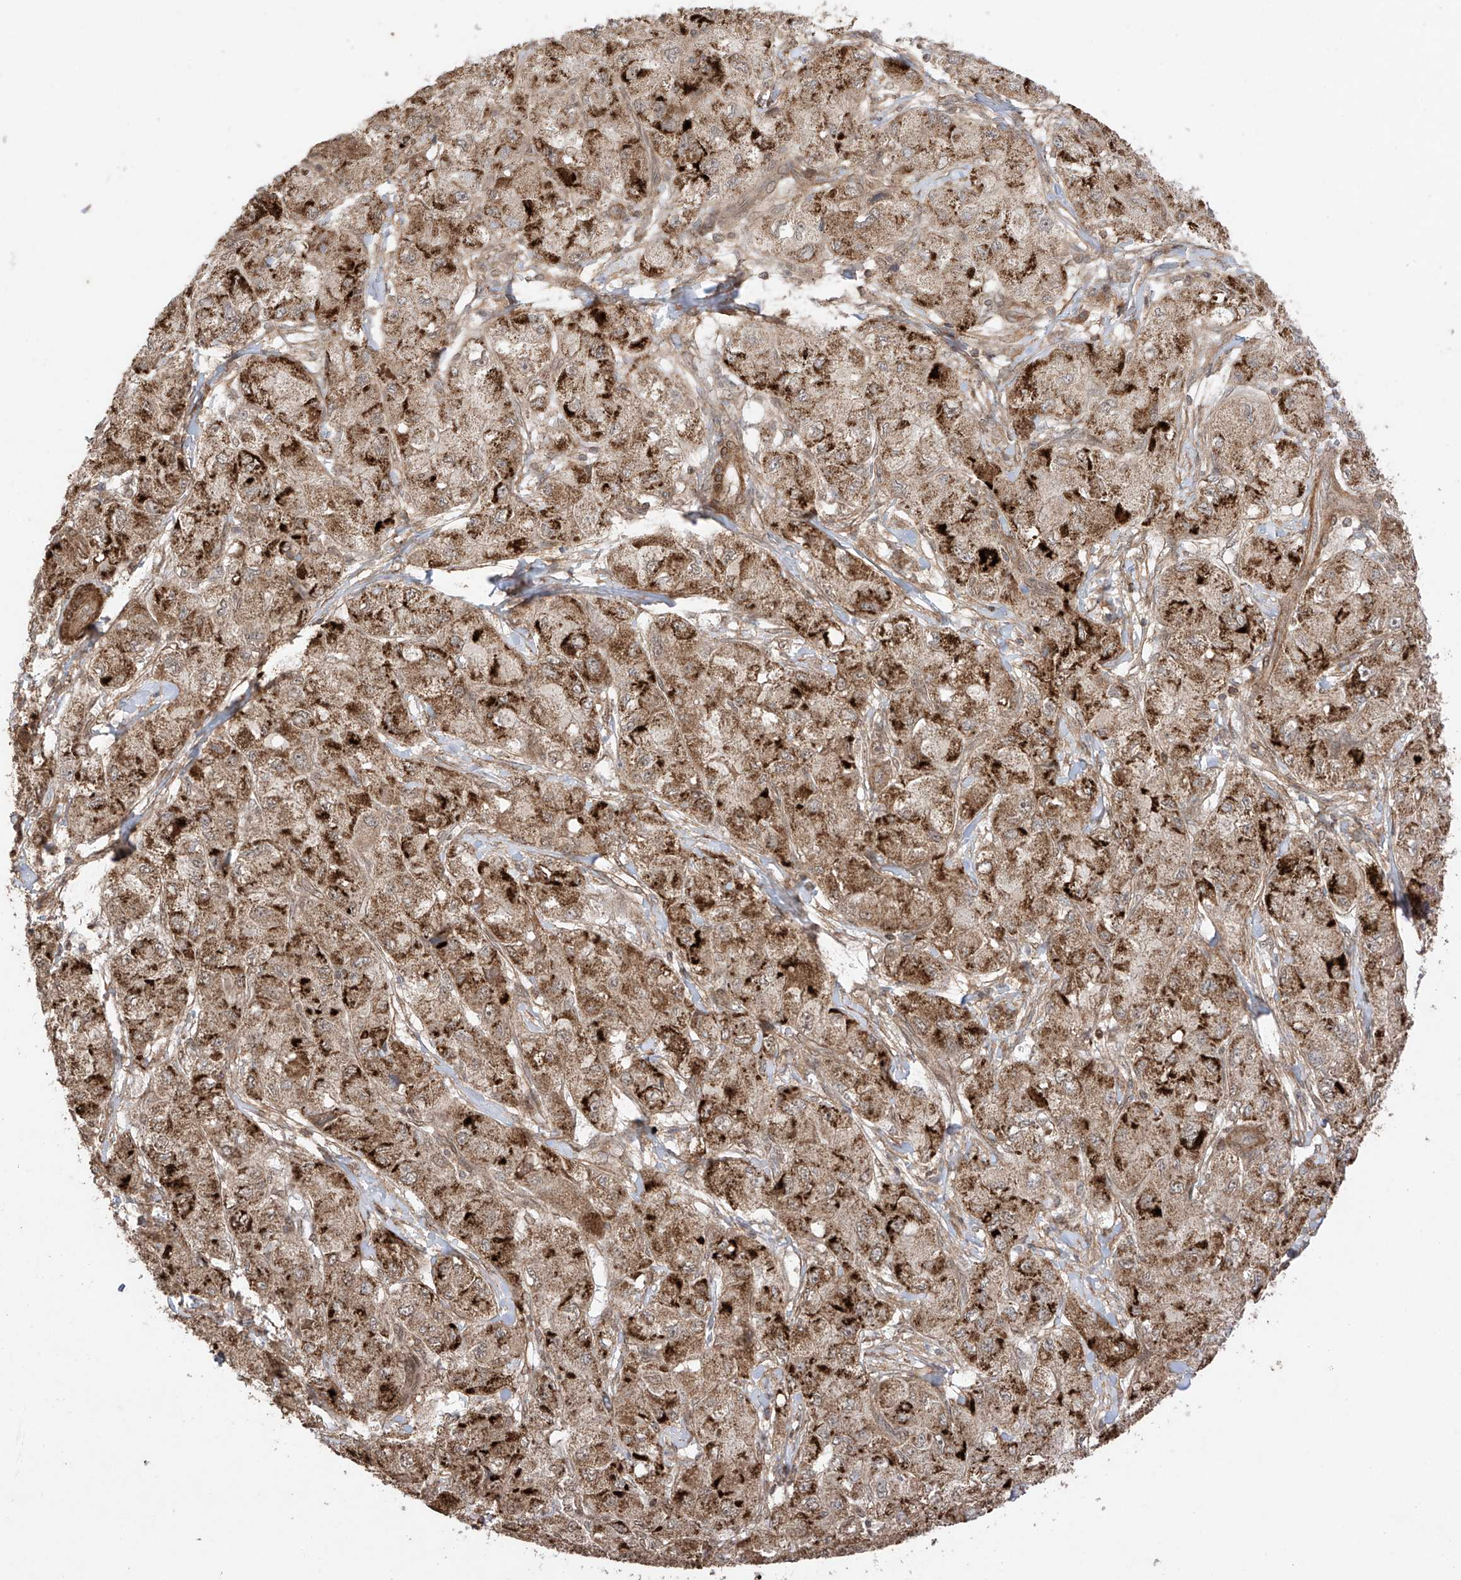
{"staining": {"intensity": "strong", "quantity": ">75%", "location": "cytoplasmic/membranous"}, "tissue": "liver cancer", "cell_type": "Tumor cells", "image_type": "cancer", "snomed": [{"axis": "morphology", "description": "Carcinoma, Hepatocellular, NOS"}, {"axis": "topography", "description": "Liver"}], "caption": "Liver hepatocellular carcinoma stained for a protein (brown) demonstrates strong cytoplasmic/membranous positive positivity in about >75% of tumor cells.", "gene": "ABCD1", "patient": {"sex": "male", "age": 80}}